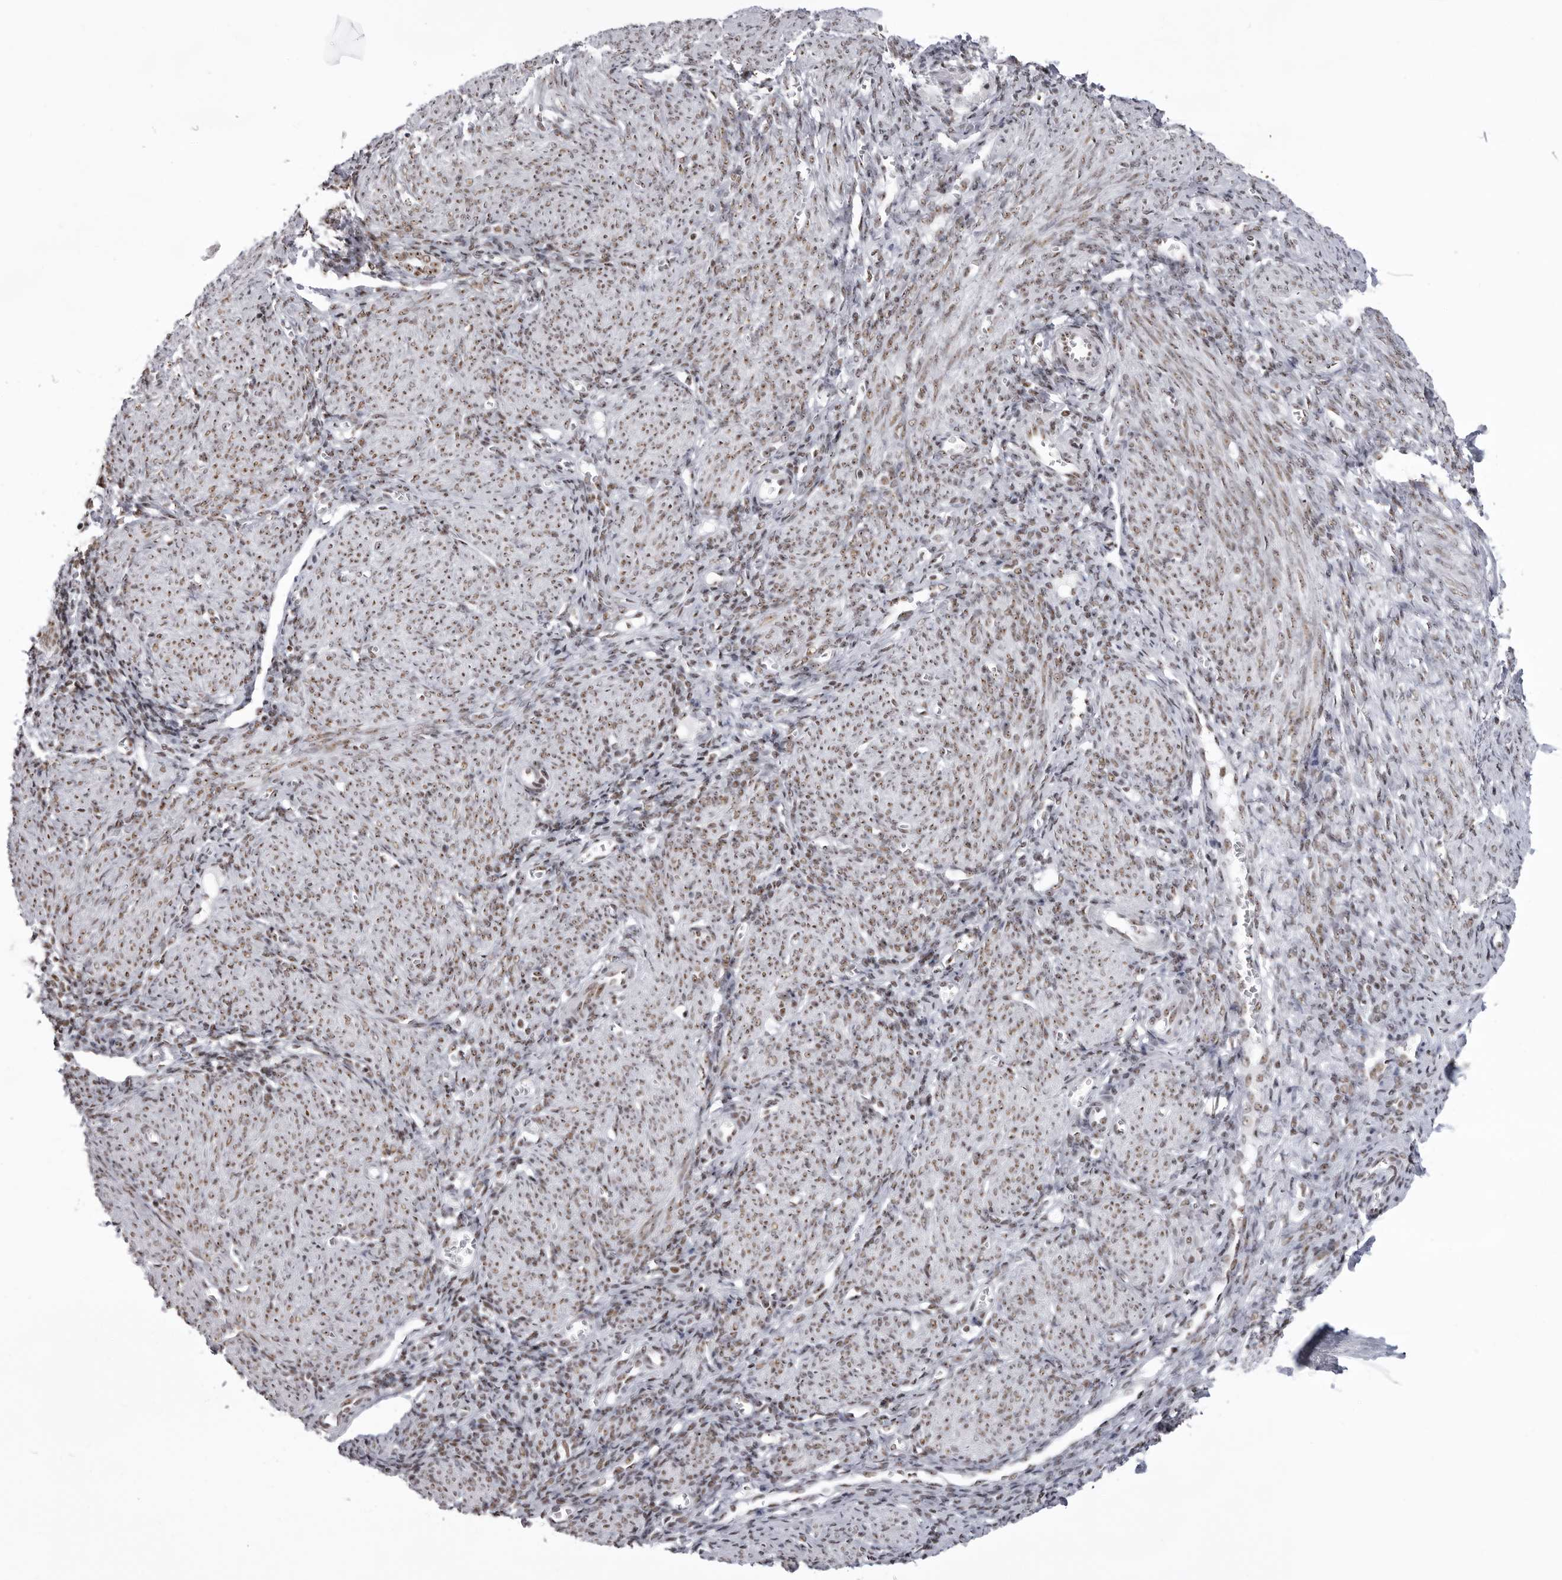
{"staining": {"intensity": "weak", "quantity": "25%-75%", "location": "nuclear"}, "tissue": "endometrium", "cell_type": "Cells in endometrial stroma", "image_type": "normal", "snomed": [{"axis": "morphology", "description": "Normal tissue, NOS"}, {"axis": "morphology", "description": "Adenocarcinoma, NOS"}, {"axis": "topography", "description": "Endometrium"}], "caption": "There is low levels of weak nuclear staining in cells in endometrial stroma of unremarkable endometrium, as demonstrated by immunohistochemical staining (brown color).", "gene": "DHX9", "patient": {"sex": "female", "age": 57}}